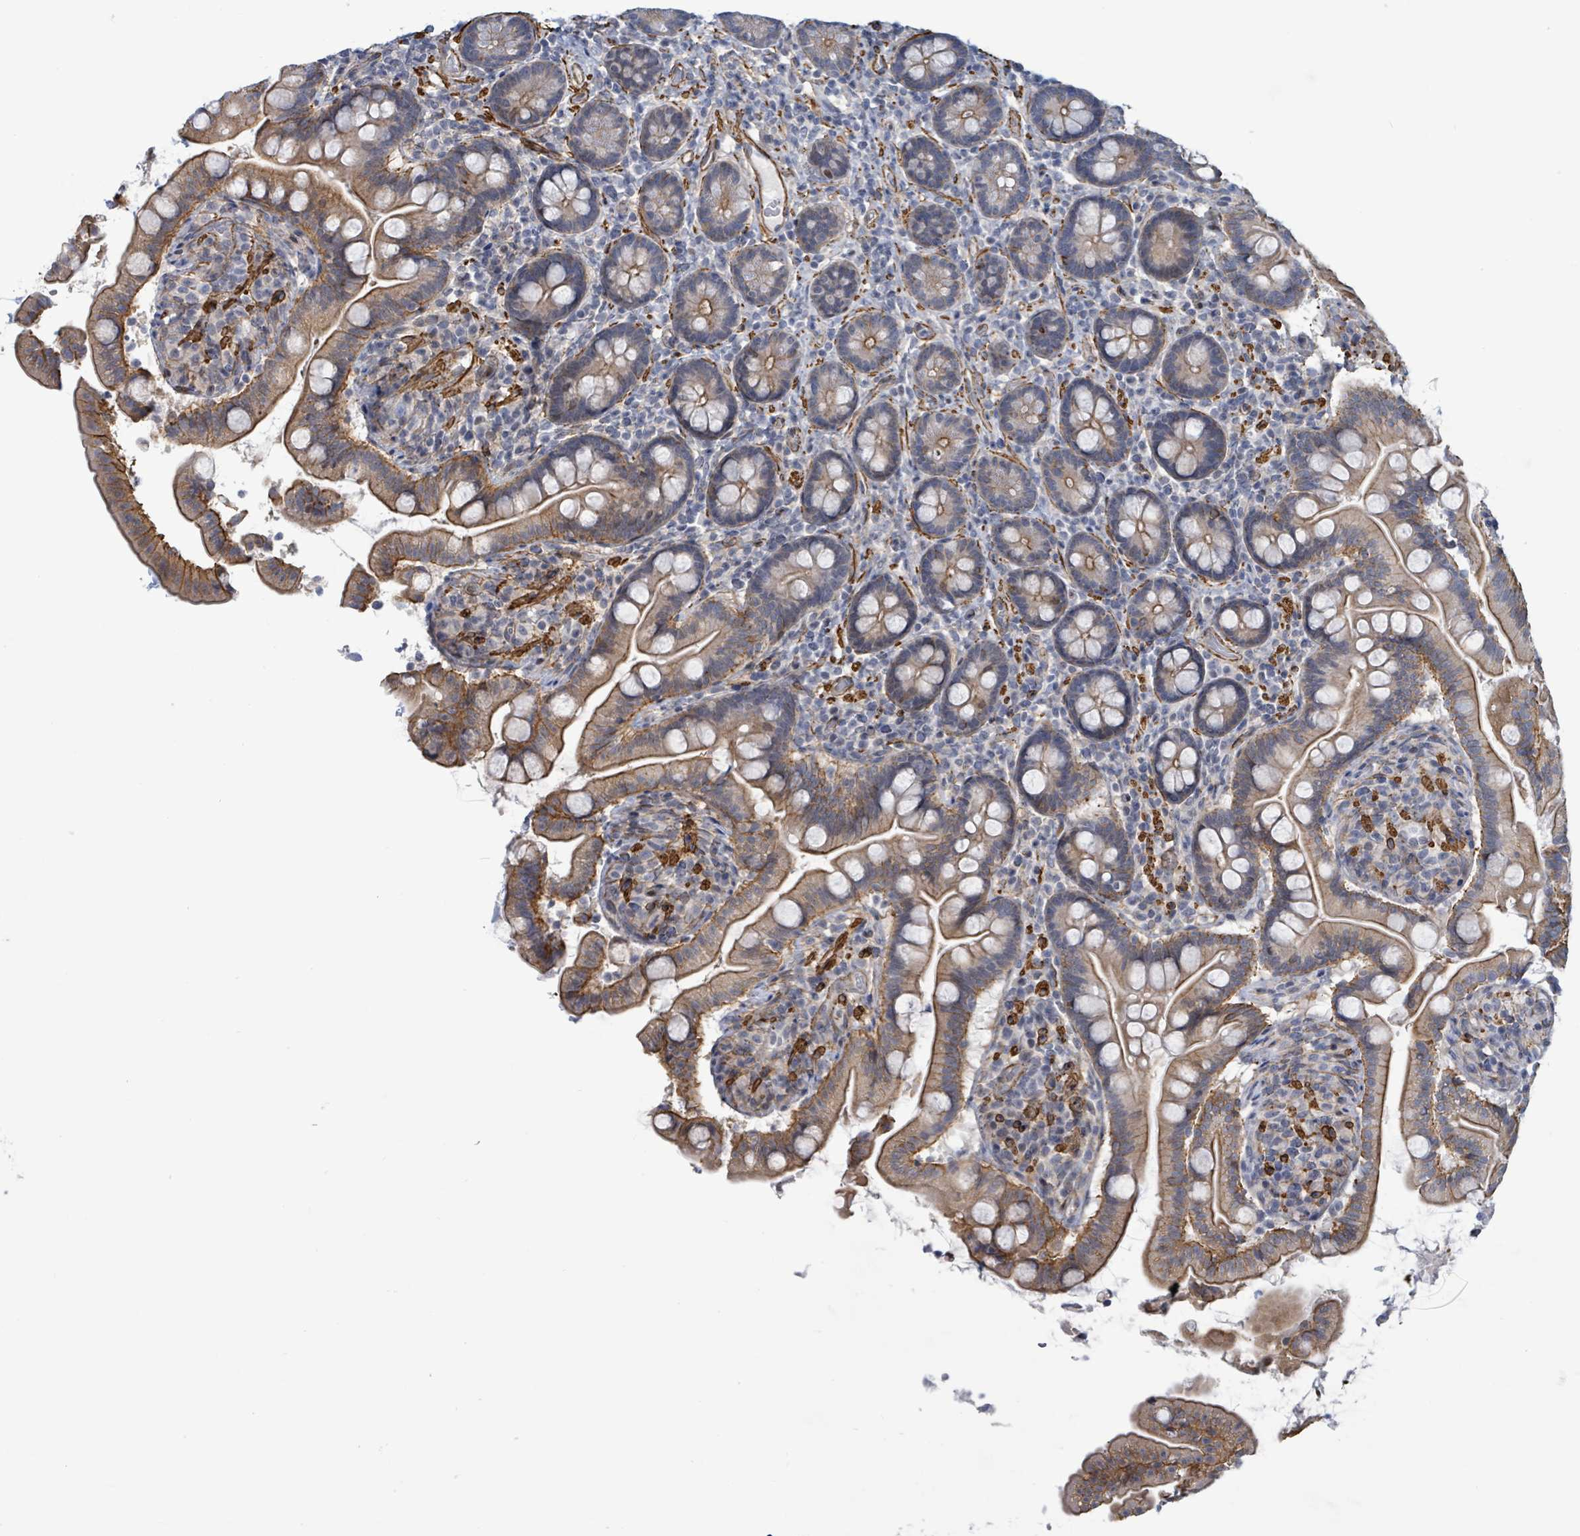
{"staining": {"intensity": "moderate", "quantity": ">75%", "location": "cytoplasmic/membranous"}, "tissue": "small intestine", "cell_type": "Glandular cells", "image_type": "normal", "snomed": [{"axis": "morphology", "description": "Normal tissue, NOS"}, {"axis": "topography", "description": "Small intestine"}], "caption": "The histopathology image demonstrates immunohistochemical staining of benign small intestine. There is moderate cytoplasmic/membranous expression is present in about >75% of glandular cells. (DAB (3,3'-diaminobenzidine) IHC, brown staining for protein, blue staining for nuclei).", "gene": "DMRTC1B", "patient": {"sex": "female", "age": 64}}